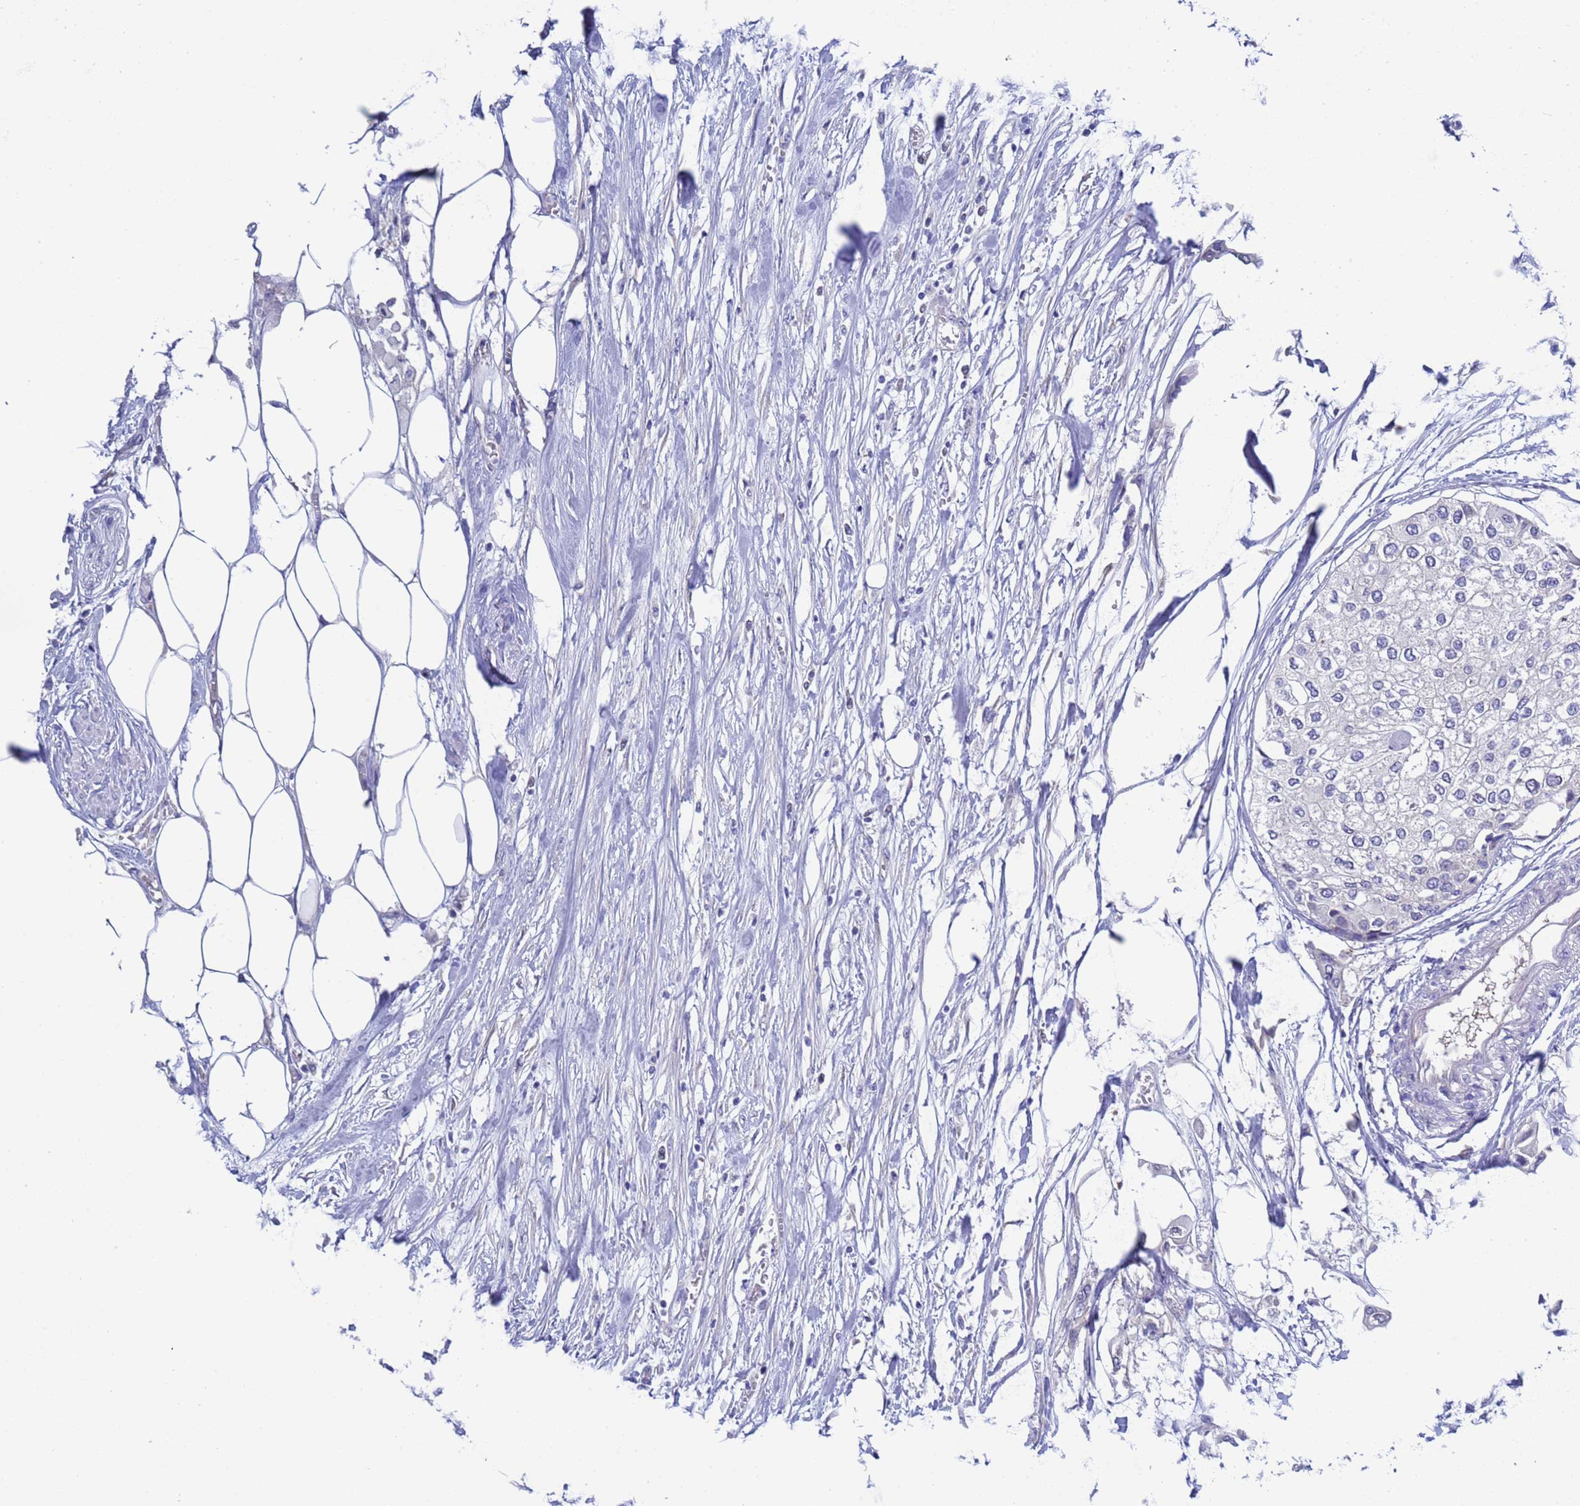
{"staining": {"intensity": "negative", "quantity": "none", "location": "none"}, "tissue": "urothelial cancer", "cell_type": "Tumor cells", "image_type": "cancer", "snomed": [{"axis": "morphology", "description": "Urothelial carcinoma, High grade"}, {"axis": "topography", "description": "Urinary bladder"}], "caption": "Immunohistochemistry photomicrograph of neoplastic tissue: human urothelial carcinoma (high-grade) stained with DAB (3,3'-diaminobenzidine) reveals no significant protein positivity in tumor cells.", "gene": "RC3H2", "patient": {"sex": "male", "age": 64}}